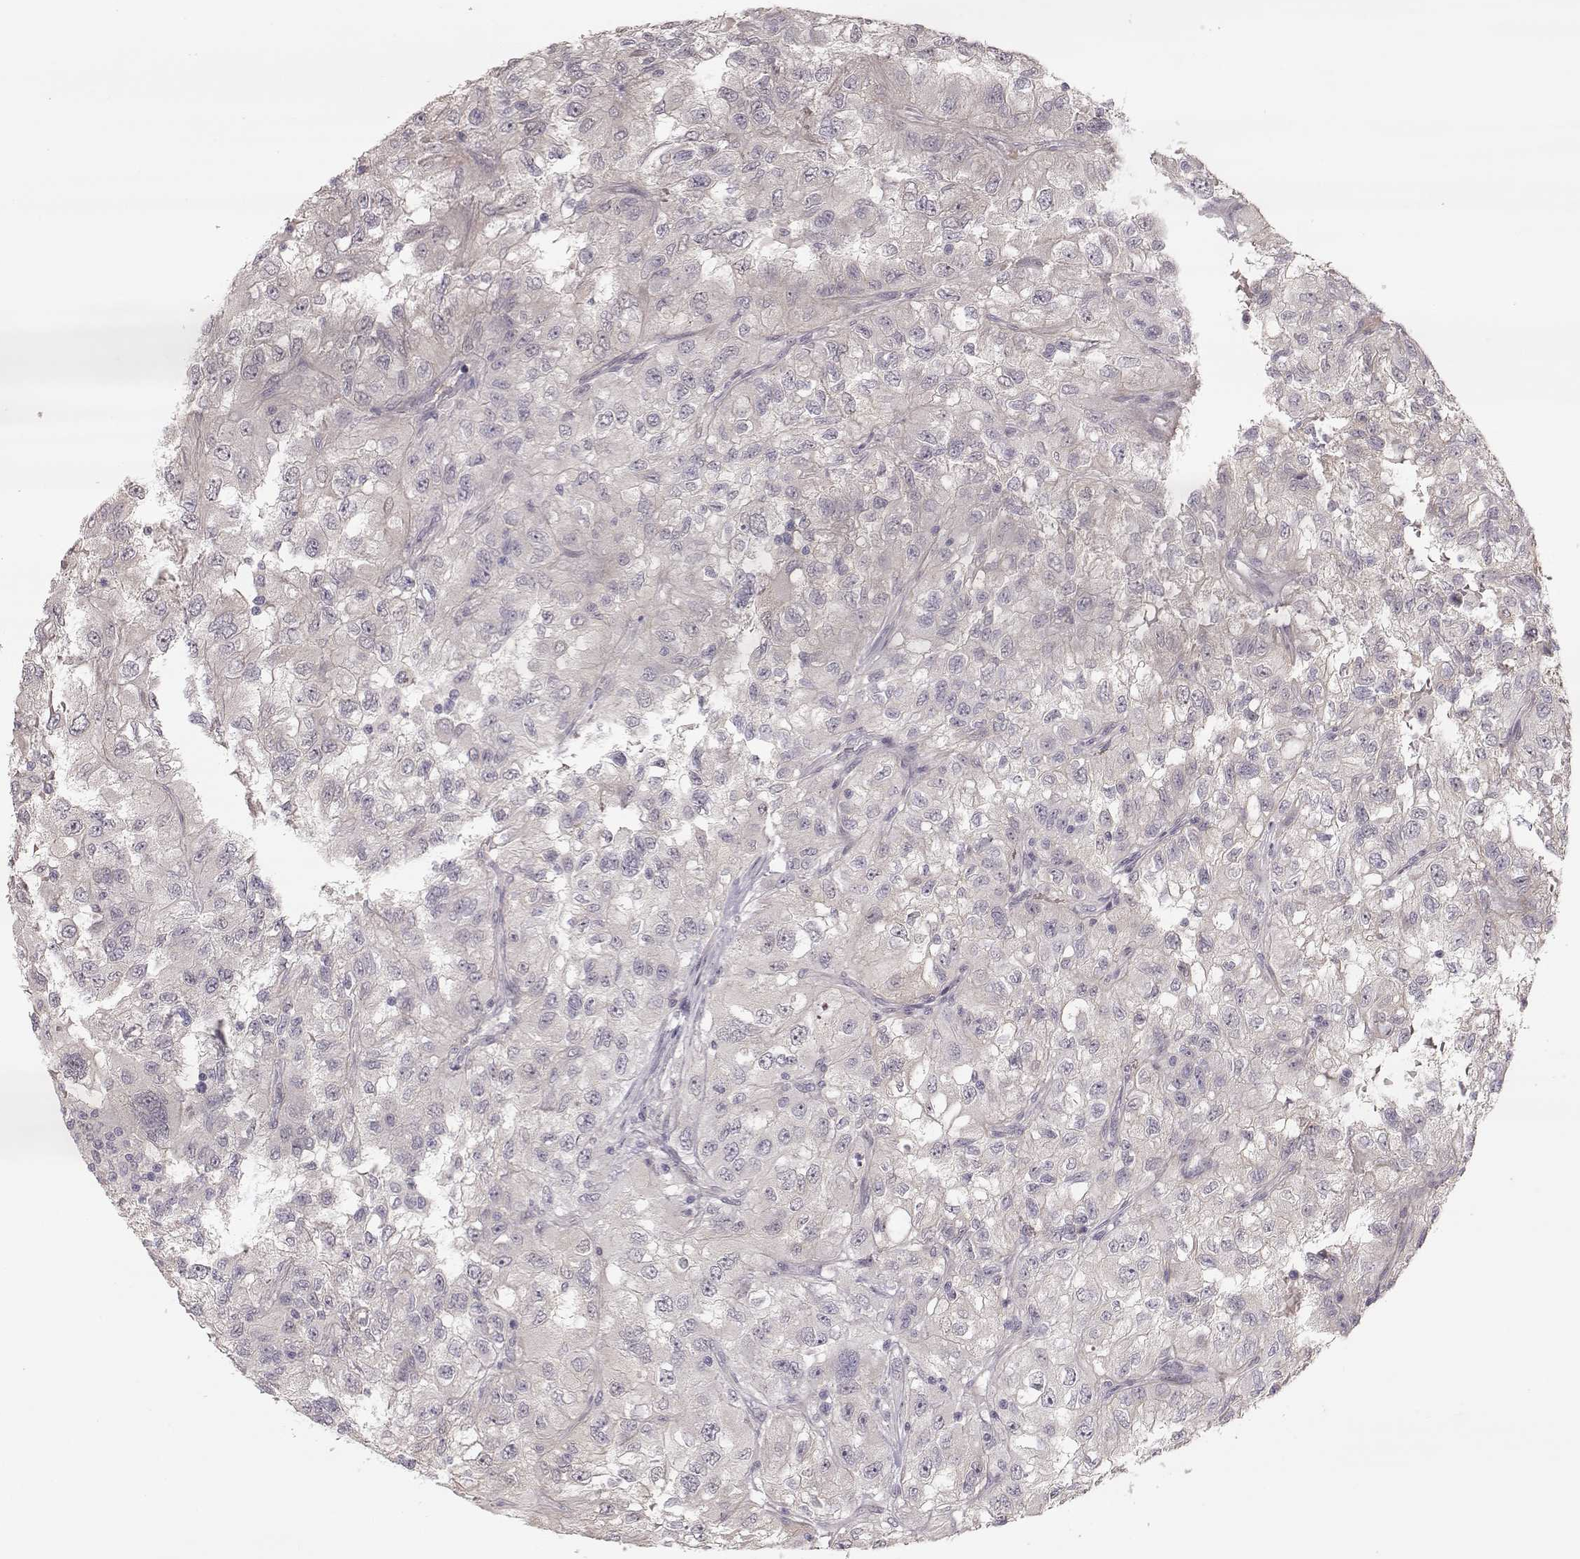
{"staining": {"intensity": "negative", "quantity": "none", "location": "none"}, "tissue": "renal cancer", "cell_type": "Tumor cells", "image_type": "cancer", "snomed": [{"axis": "morphology", "description": "Adenocarcinoma, NOS"}, {"axis": "topography", "description": "Kidney"}], "caption": "A high-resolution histopathology image shows immunohistochemistry (IHC) staining of renal cancer, which reveals no significant staining in tumor cells. (DAB IHC with hematoxylin counter stain).", "gene": "PNMT", "patient": {"sex": "male", "age": 64}}